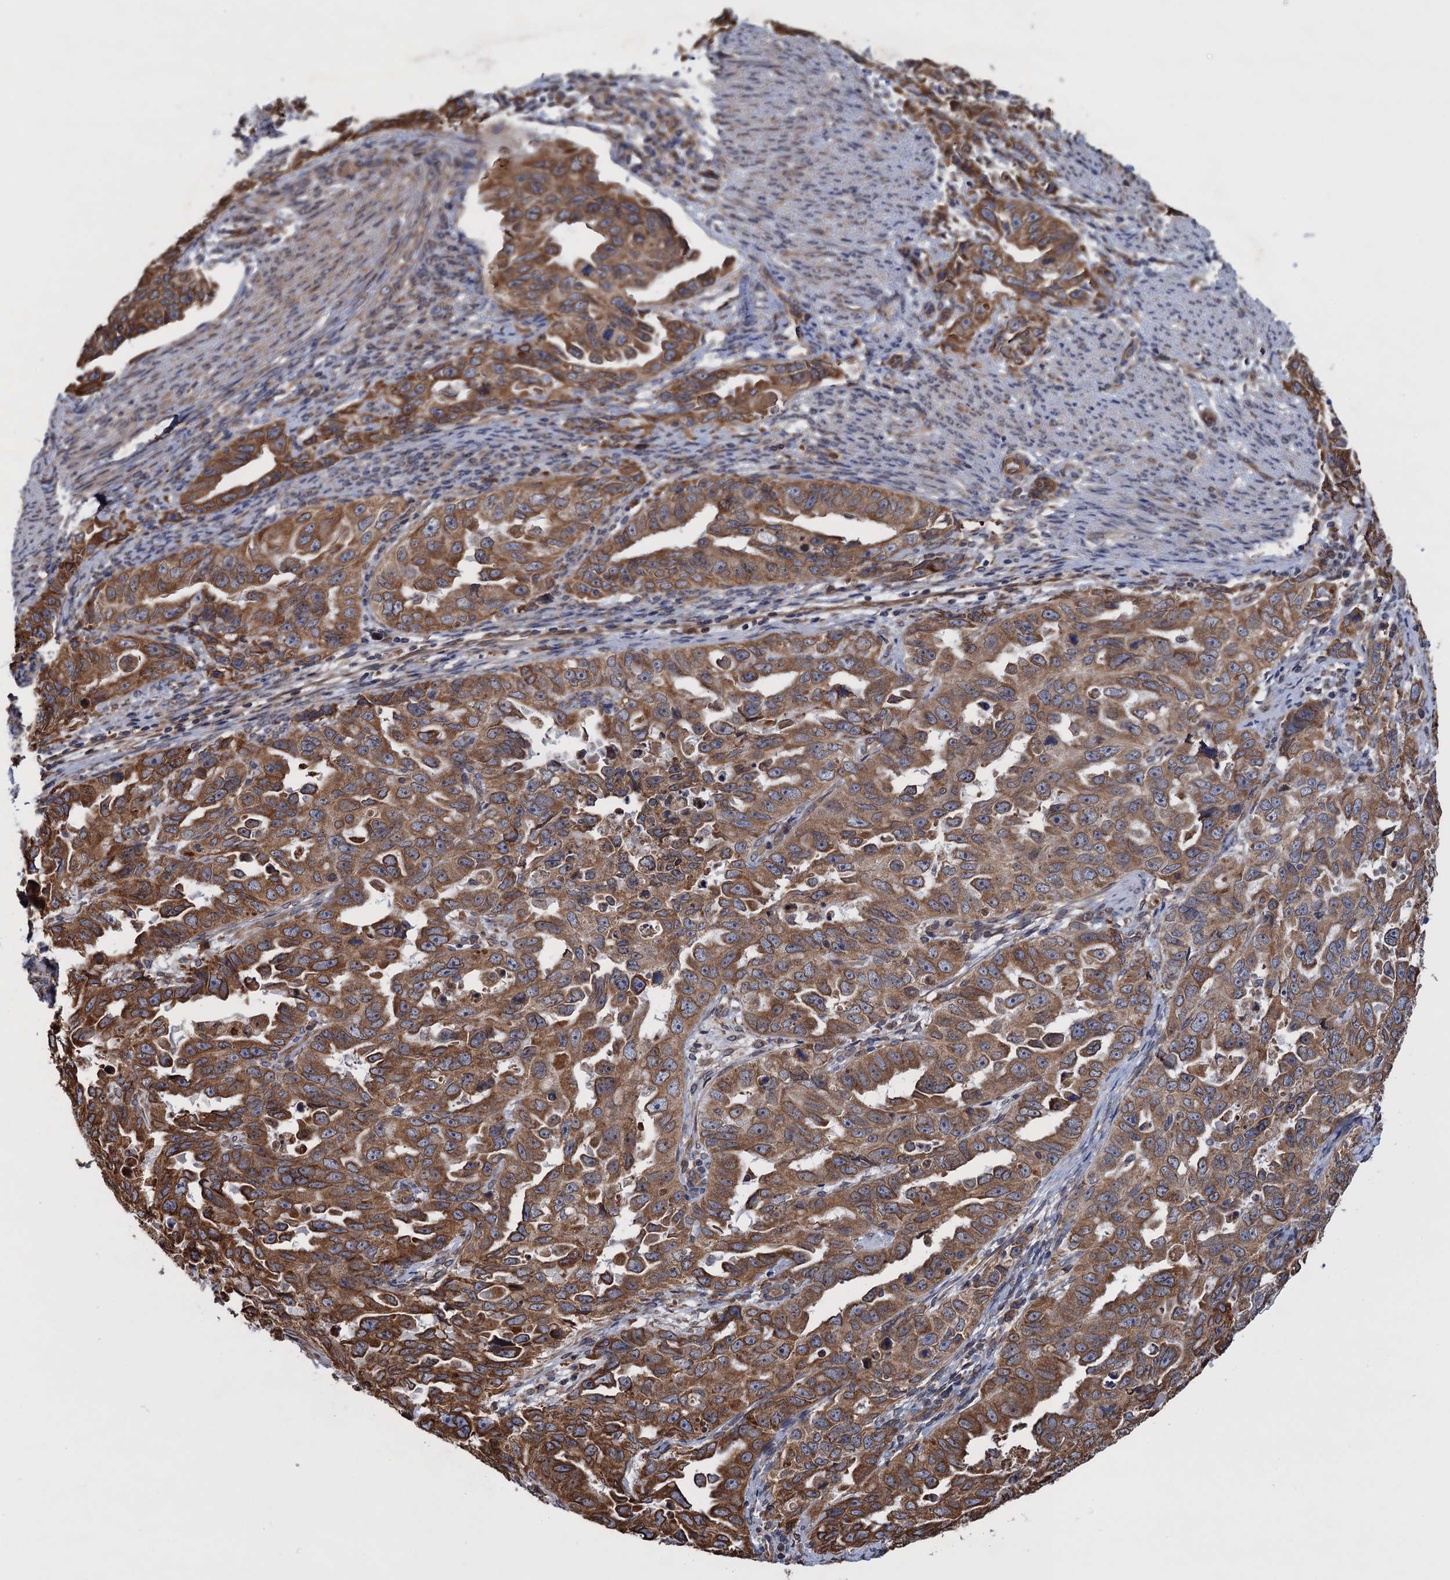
{"staining": {"intensity": "moderate", "quantity": ">75%", "location": "cytoplasmic/membranous"}, "tissue": "endometrial cancer", "cell_type": "Tumor cells", "image_type": "cancer", "snomed": [{"axis": "morphology", "description": "Adenocarcinoma, NOS"}, {"axis": "topography", "description": "Endometrium"}], "caption": "A high-resolution histopathology image shows immunohistochemistry (IHC) staining of endometrial cancer, which shows moderate cytoplasmic/membranous positivity in about >75% of tumor cells.", "gene": "ARMC5", "patient": {"sex": "female", "age": 65}}